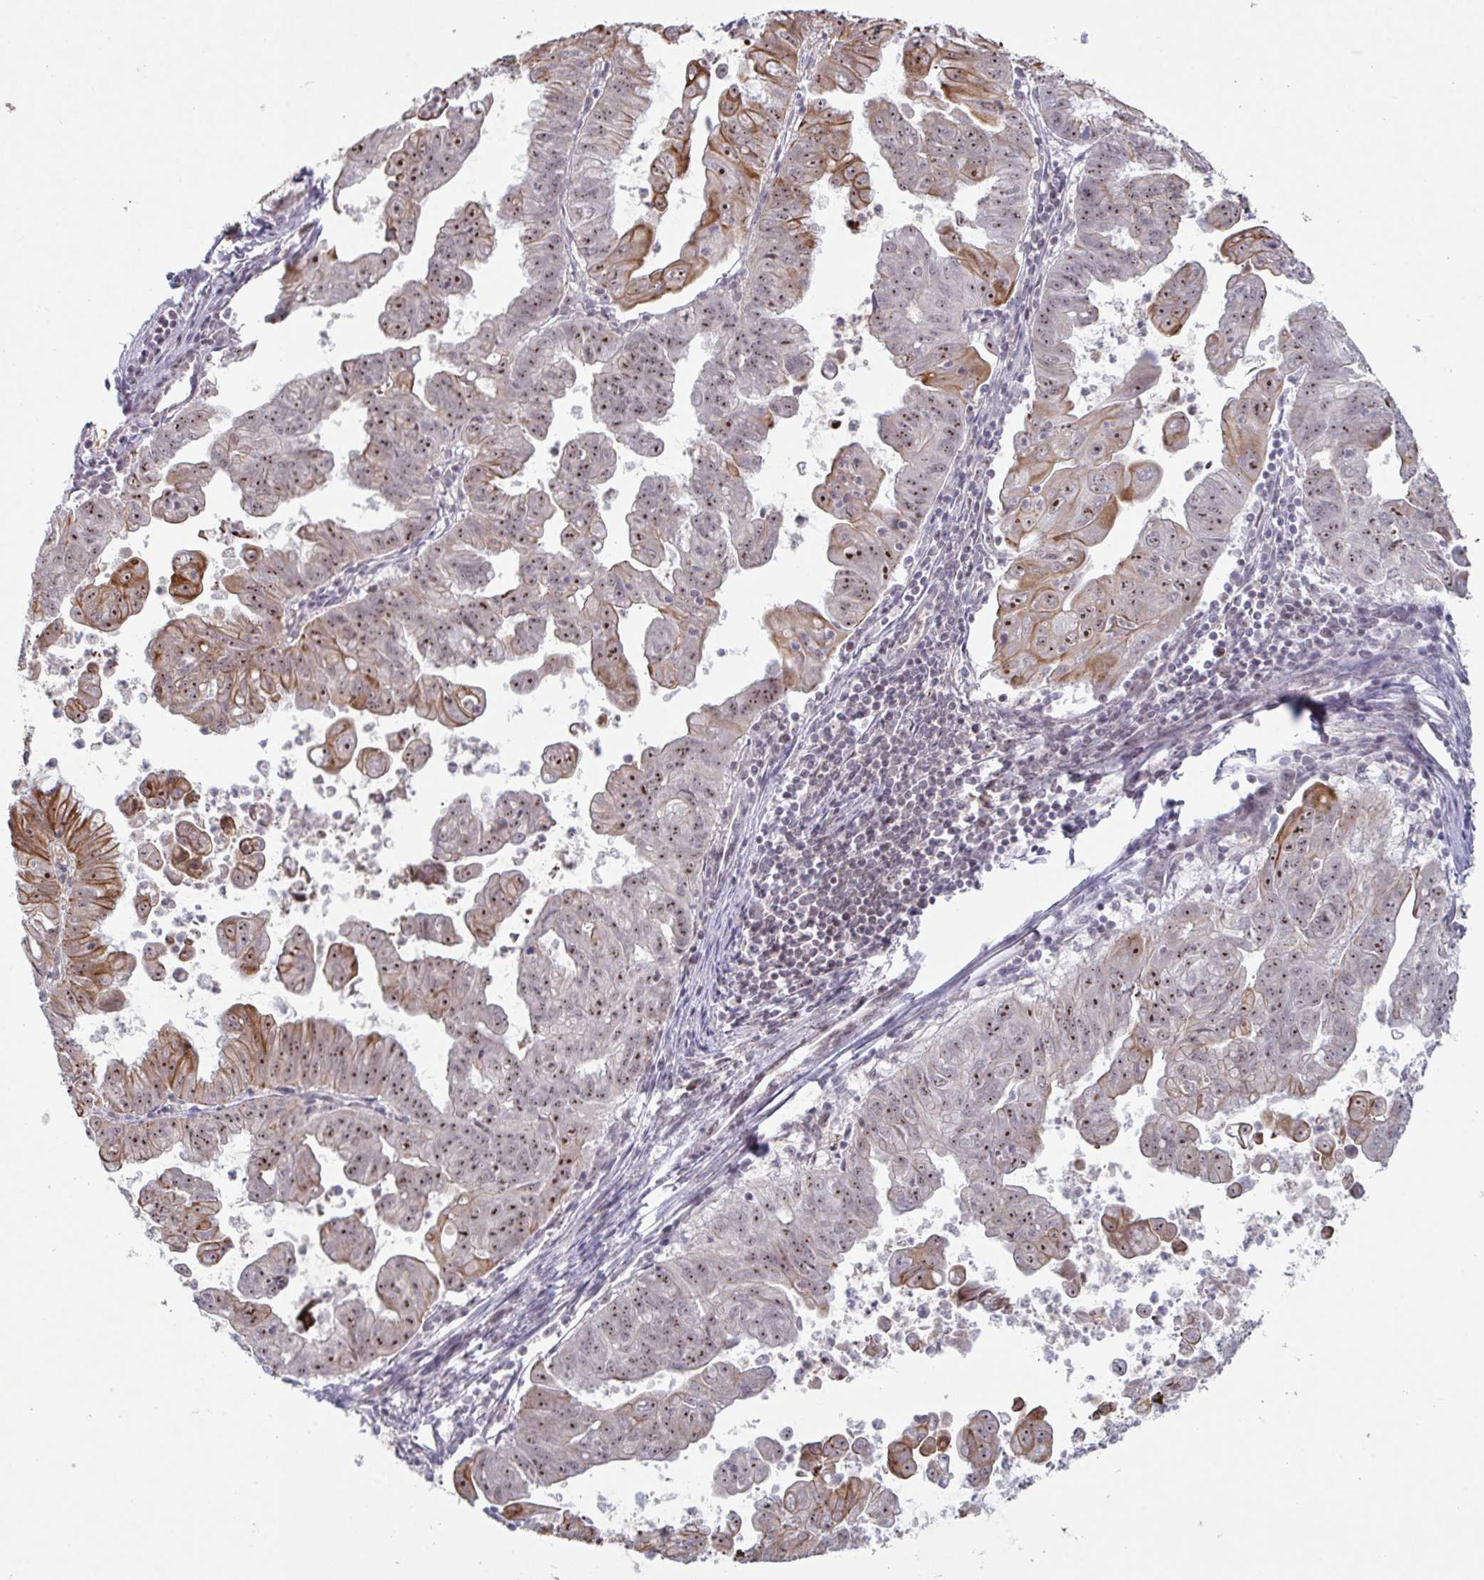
{"staining": {"intensity": "moderate", "quantity": "25%-75%", "location": "cytoplasmic/membranous,nuclear"}, "tissue": "stomach cancer", "cell_type": "Tumor cells", "image_type": "cancer", "snomed": [{"axis": "morphology", "description": "Adenocarcinoma, NOS"}, {"axis": "topography", "description": "Stomach, upper"}], "caption": "This image demonstrates IHC staining of stomach cancer, with medium moderate cytoplasmic/membranous and nuclear staining in approximately 25%-75% of tumor cells.", "gene": "NLRP13", "patient": {"sex": "male", "age": 80}}